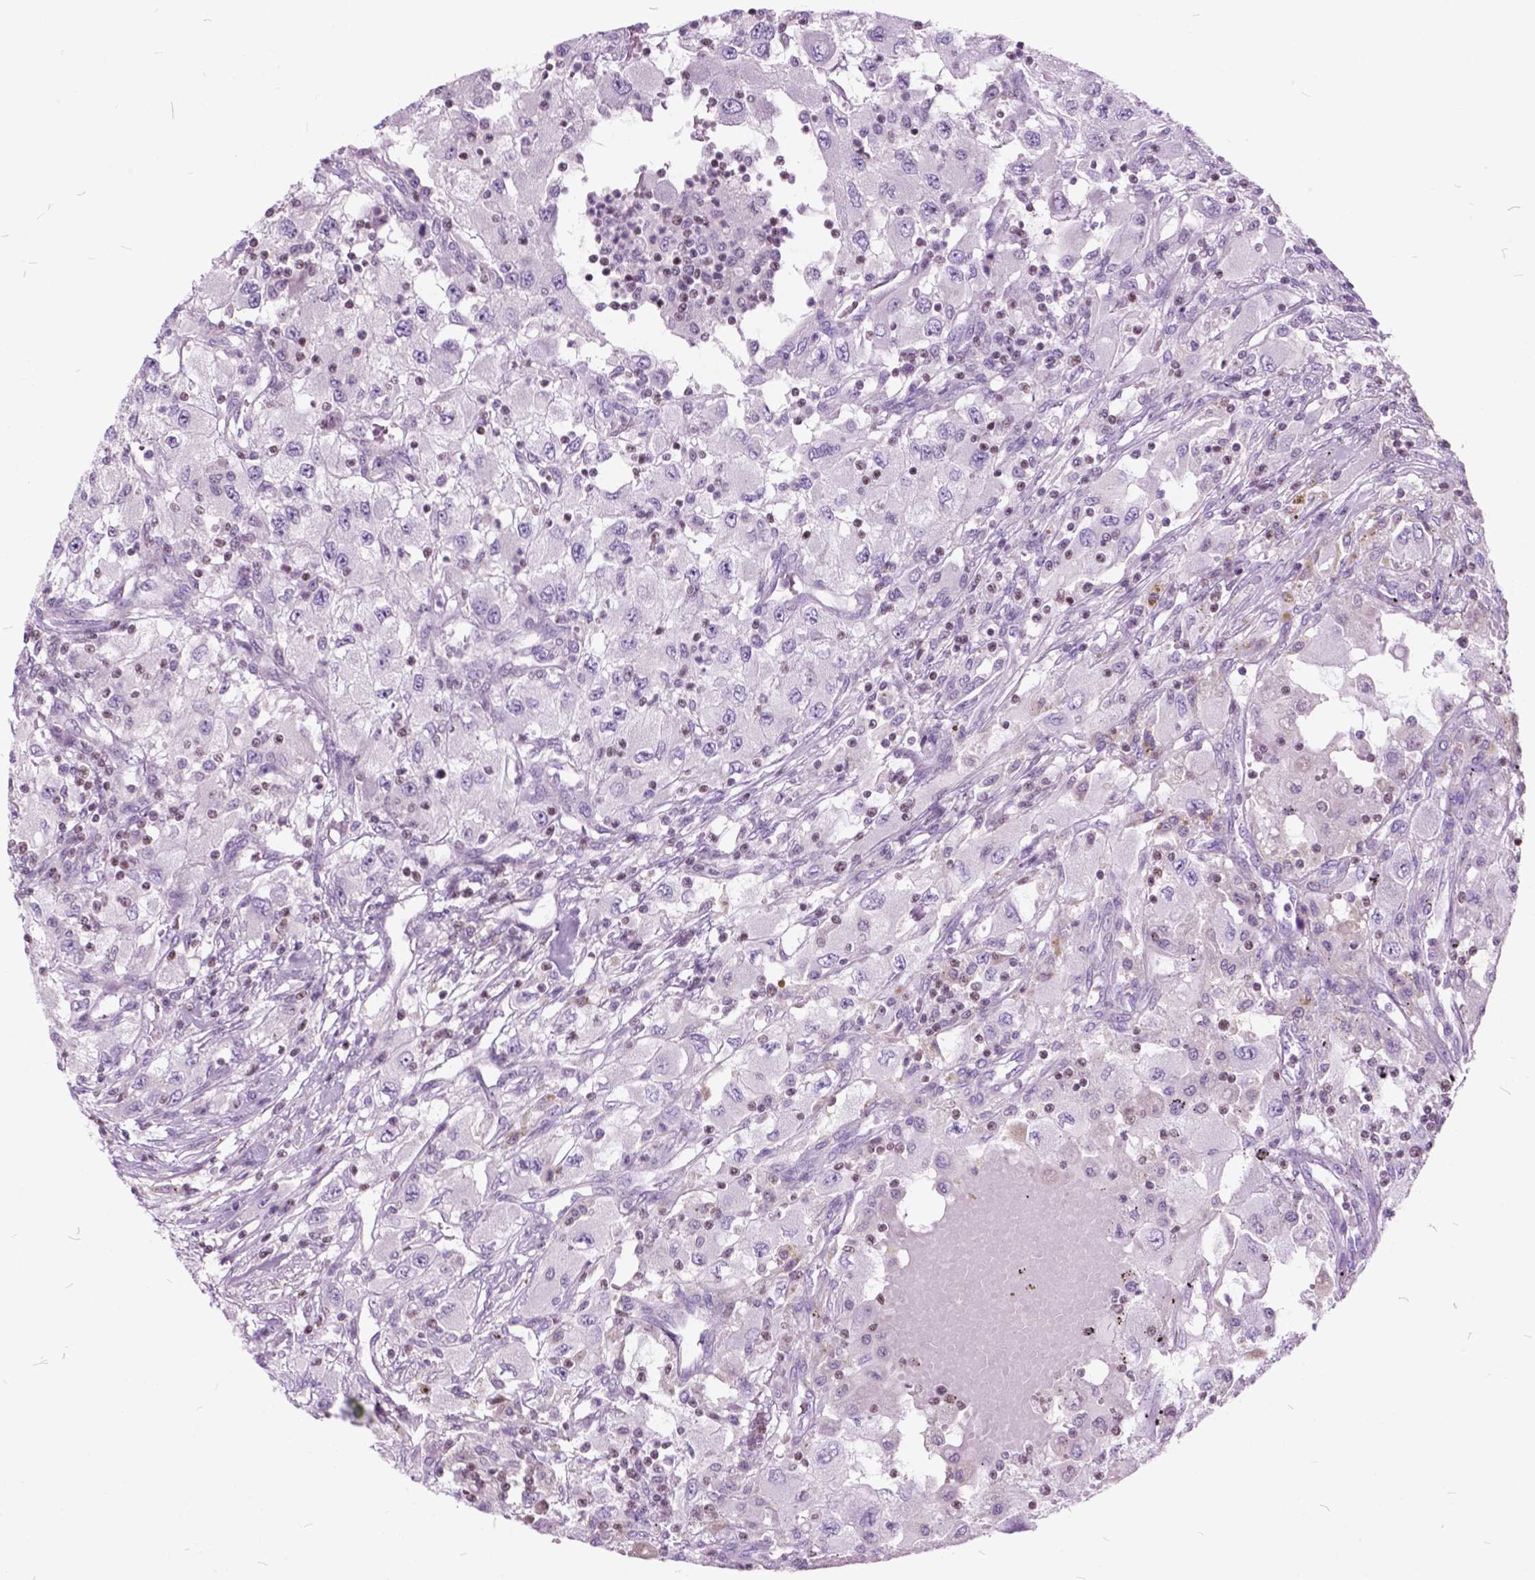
{"staining": {"intensity": "negative", "quantity": "none", "location": "none"}, "tissue": "renal cancer", "cell_type": "Tumor cells", "image_type": "cancer", "snomed": [{"axis": "morphology", "description": "Adenocarcinoma, NOS"}, {"axis": "topography", "description": "Kidney"}], "caption": "Immunohistochemistry (IHC) of human adenocarcinoma (renal) exhibits no expression in tumor cells. (Stains: DAB immunohistochemistry (IHC) with hematoxylin counter stain, Microscopy: brightfield microscopy at high magnification).", "gene": "SP140", "patient": {"sex": "female", "age": 67}}